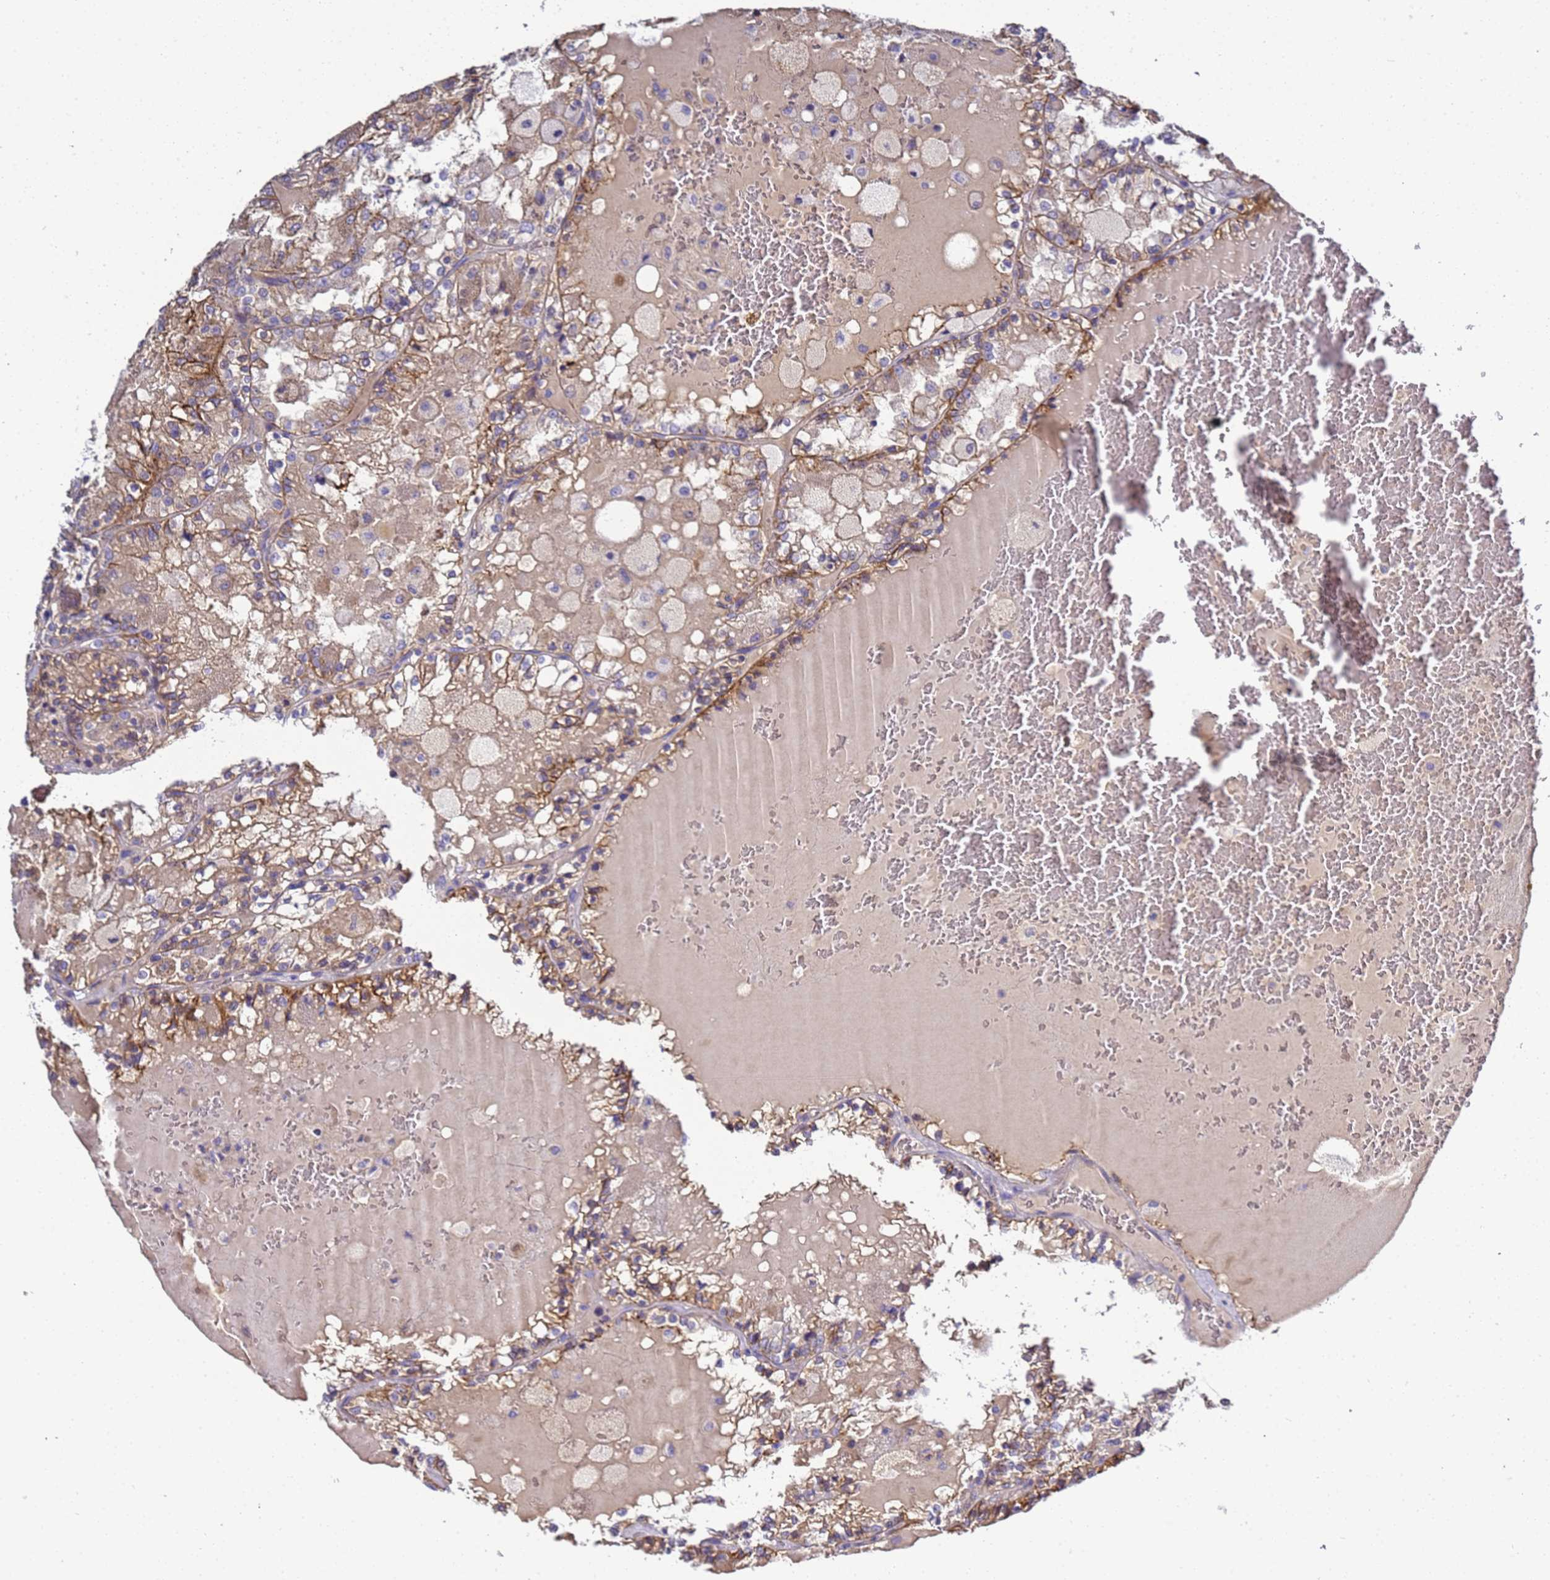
{"staining": {"intensity": "moderate", "quantity": ">75%", "location": "cytoplasmic/membranous"}, "tissue": "renal cancer", "cell_type": "Tumor cells", "image_type": "cancer", "snomed": [{"axis": "morphology", "description": "Adenocarcinoma, NOS"}, {"axis": "topography", "description": "Kidney"}], "caption": "The photomicrograph displays a brown stain indicating the presence of a protein in the cytoplasmic/membranous of tumor cells in adenocarcinoma (renal). Ihc stains the protein in brown and the nuclei are stained blue.", "gene": "TBCD", "patient": {"sex": "female", "age": 56}}